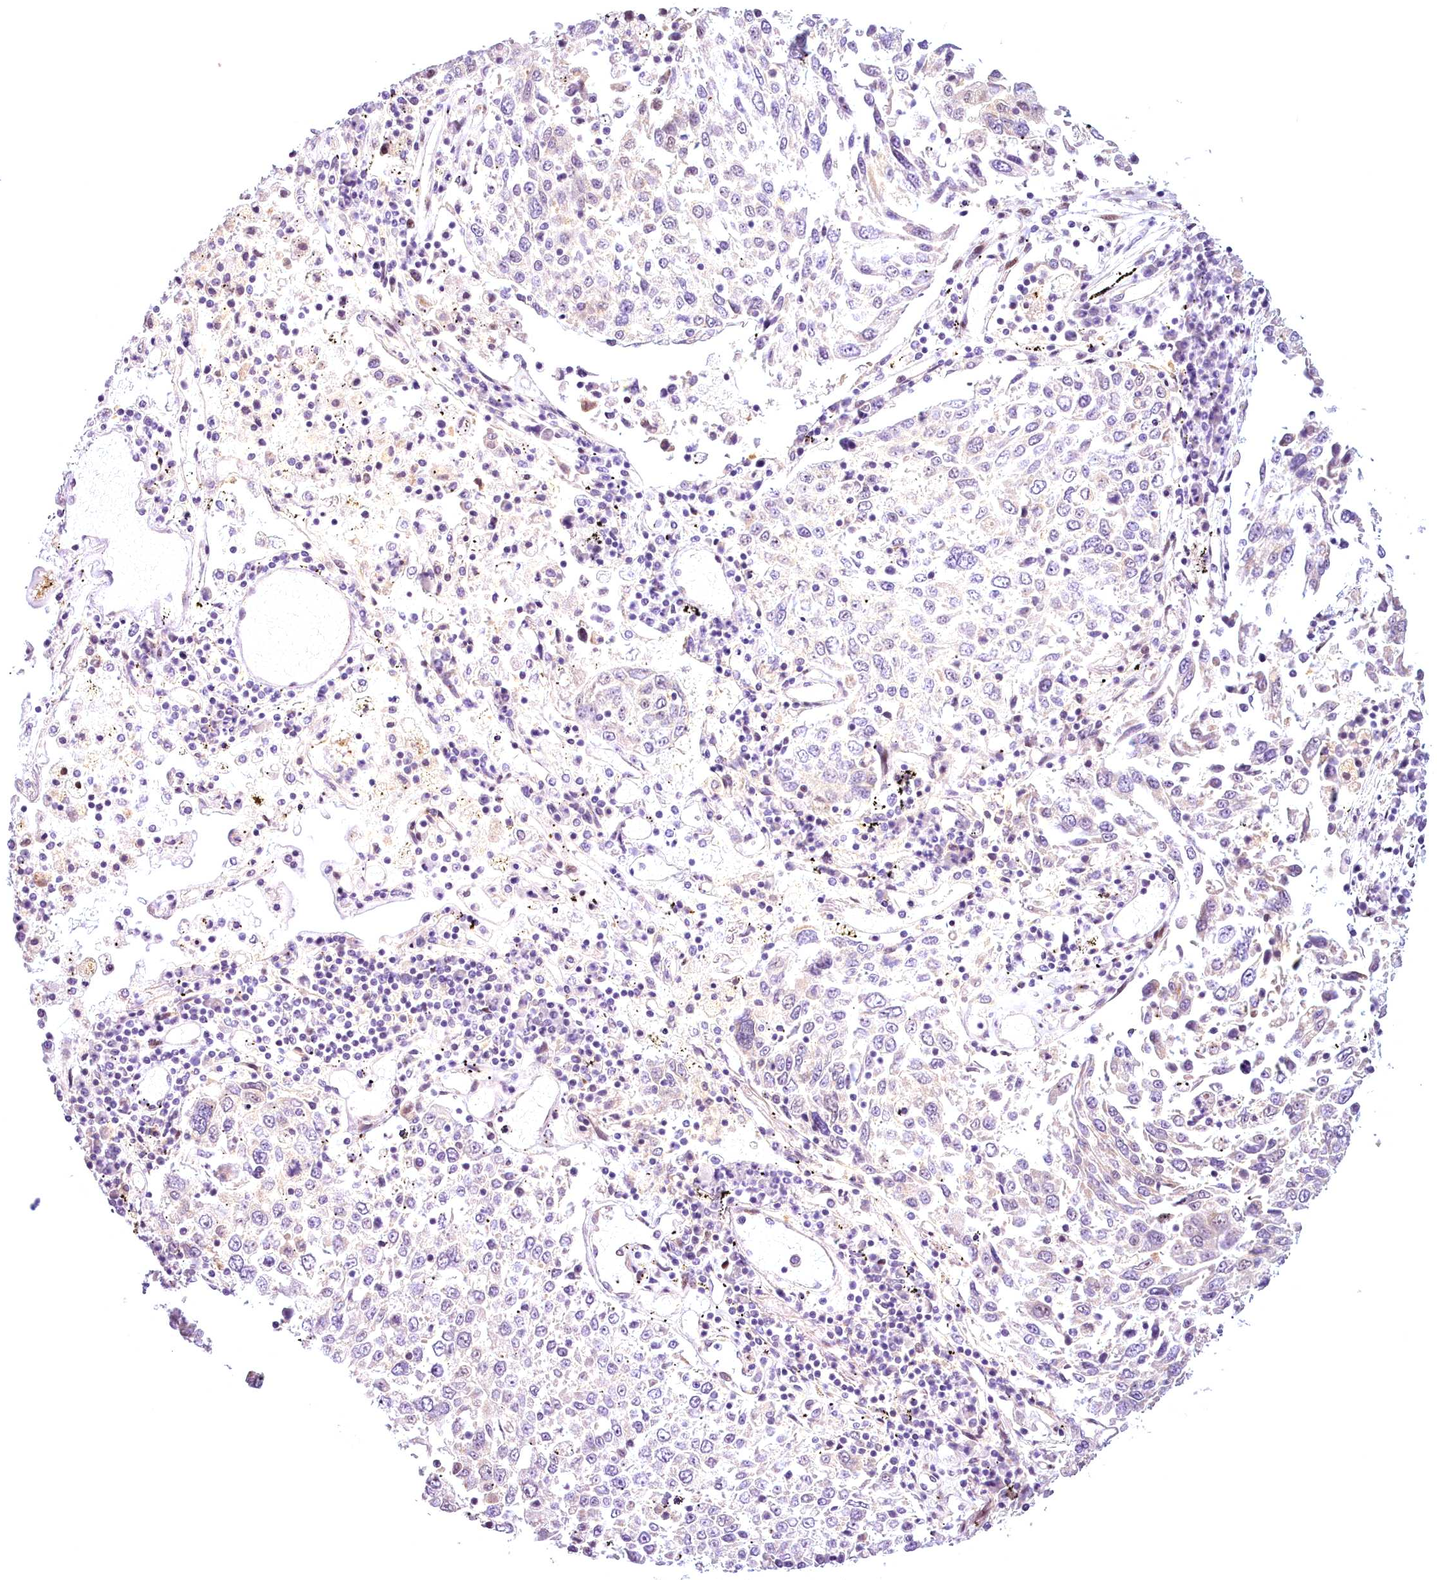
{"staining": {"intensity": "negative", "quantity": "none", "location": "none"}, "tissue": "lung cancer", "cell_type": "Tumor cells", "image_type": "cancer", "snomed": [{"axis": "morphology", "description": "Squamous cell carcinoma, NOS"}, {"axis": "topography", "description": "Lung"}], "caption": "Human lung squamous cell carcinoma stained for a protein using immunohistochemistry shows no expression in tumor cells.", "gene": "AP1M1", "patient": {"sex": "male", "age": 65}}